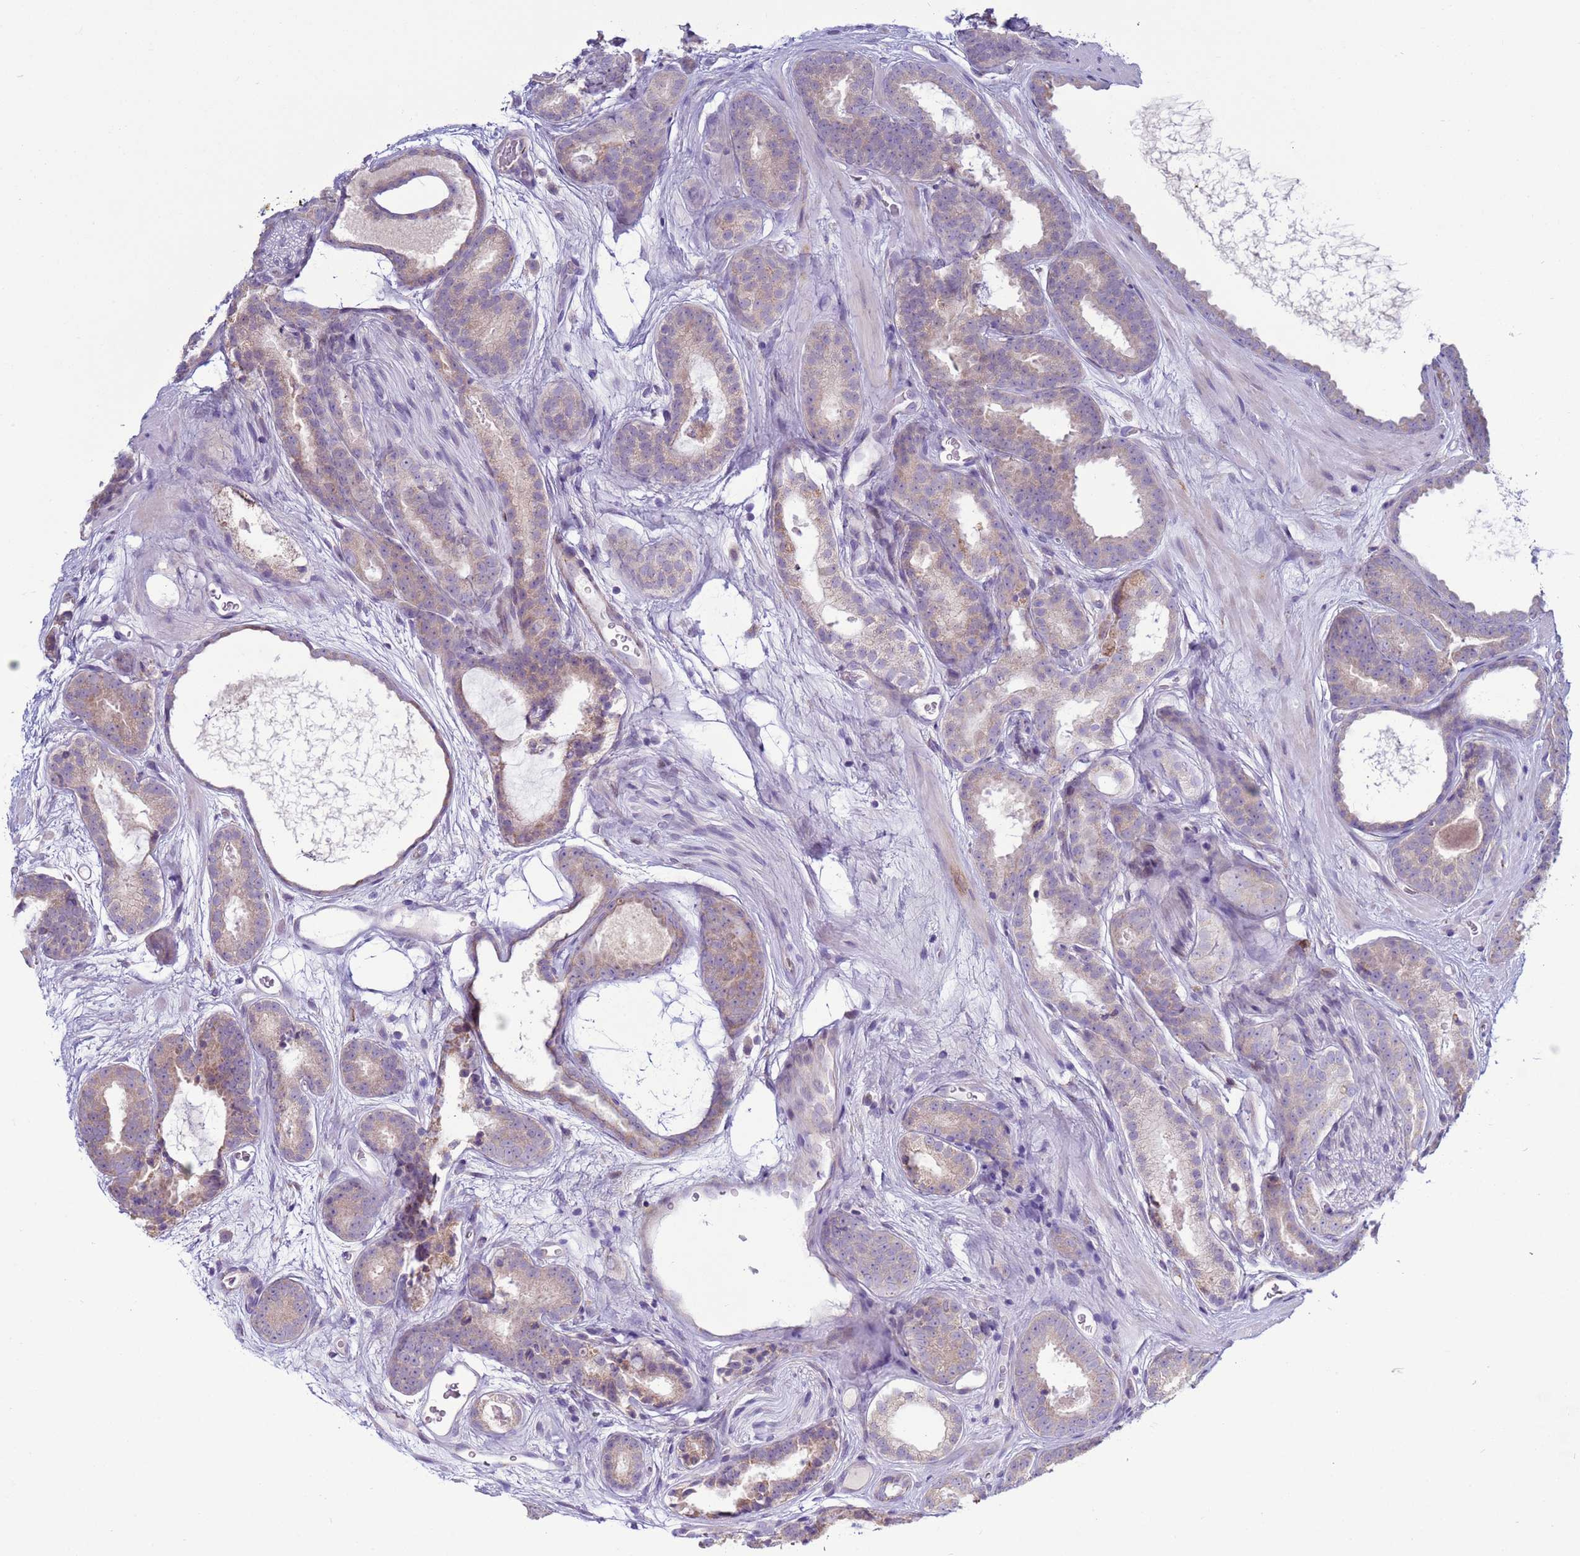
{"staining": {"intensity": "weak", "quantity": "<25%", "location": "cytoplasmic/membranous"}, "tissue": "prostate cancer", "cell_type": "Tumor cells", "image_type": "cancer", "snomed": [{"axis": "morphology", "description": "Adenocarcinoma, High grade"}, {"axis": "topography", "description": "Prostate"}], "caption": "DAB immunohistochemical staining of prostate adenocarcinoma (high-grade) shows no significant staining in tumor cells. The staining was performed using DAB (3,3'-diaminobenzidine) to visualize the protein expression in brown, while the nuclei were stained in blue with hematoxylin (Magnification: 20x).", "gene": "ABHD17B", "patient": {"sex": "male", "age": 72}}